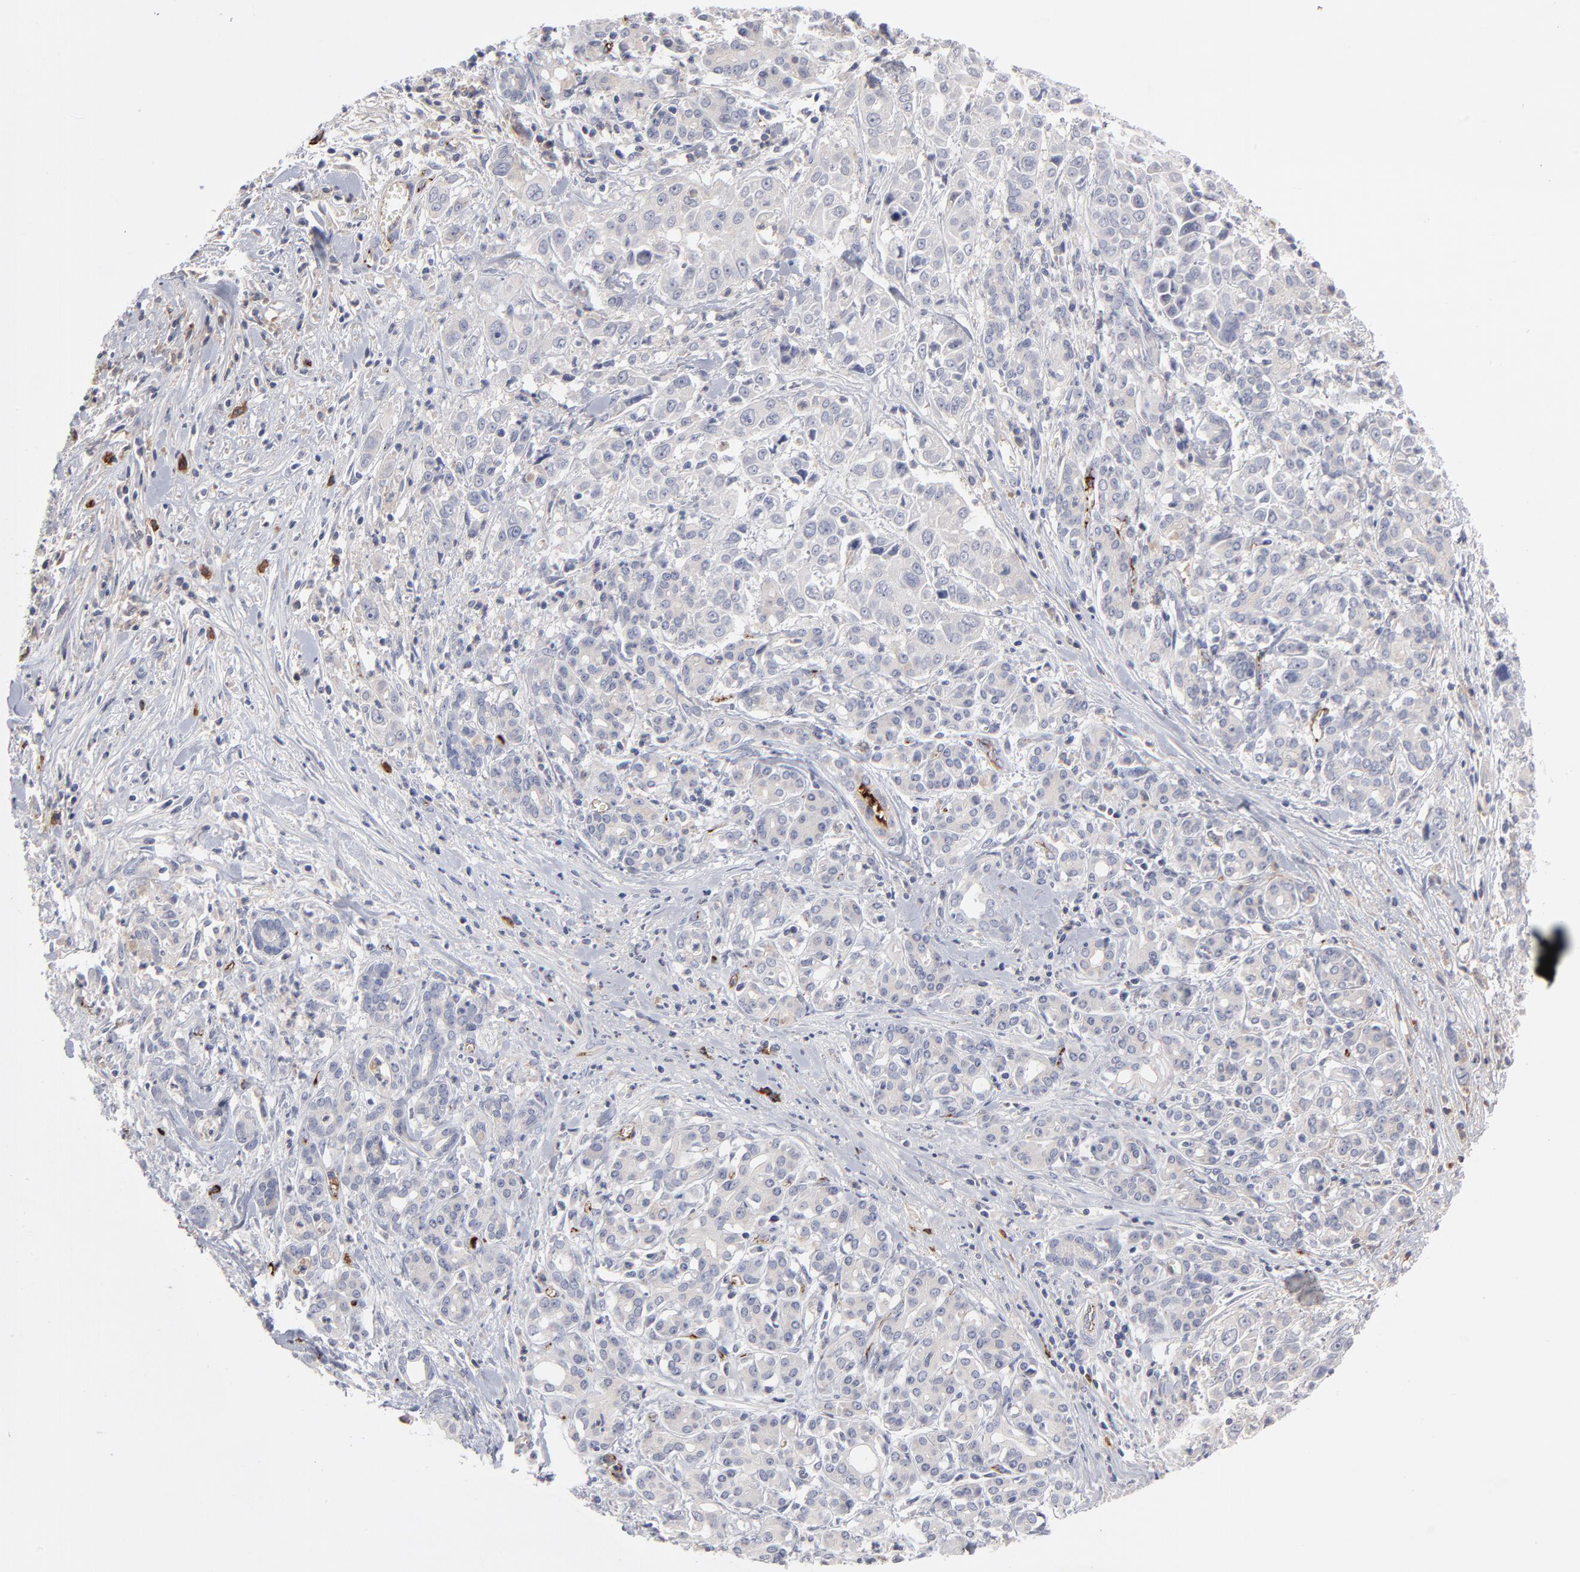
{"staining": {"intensity": "weak", "quantity": "25%-75%", "location": "cytoplasmic/membranous"}, "tissue": "pancreatic cancer", "cell_type": "Tumor cells", "image_type": "cancer", "snomed": [{"axis": "morphology", "description": "Adenocarcinoma, NOS"}, {"axis": "topography", "description": "Pancreas"}], "caption": "There is low levels of weak cytoplasmic/membranous staining in tumor cells of pancreatic cancer, as demonstrated by immunohistochemical staining (brown color).", "gene": "CCR3", "patient": {"sex": "female", "age": 52}}